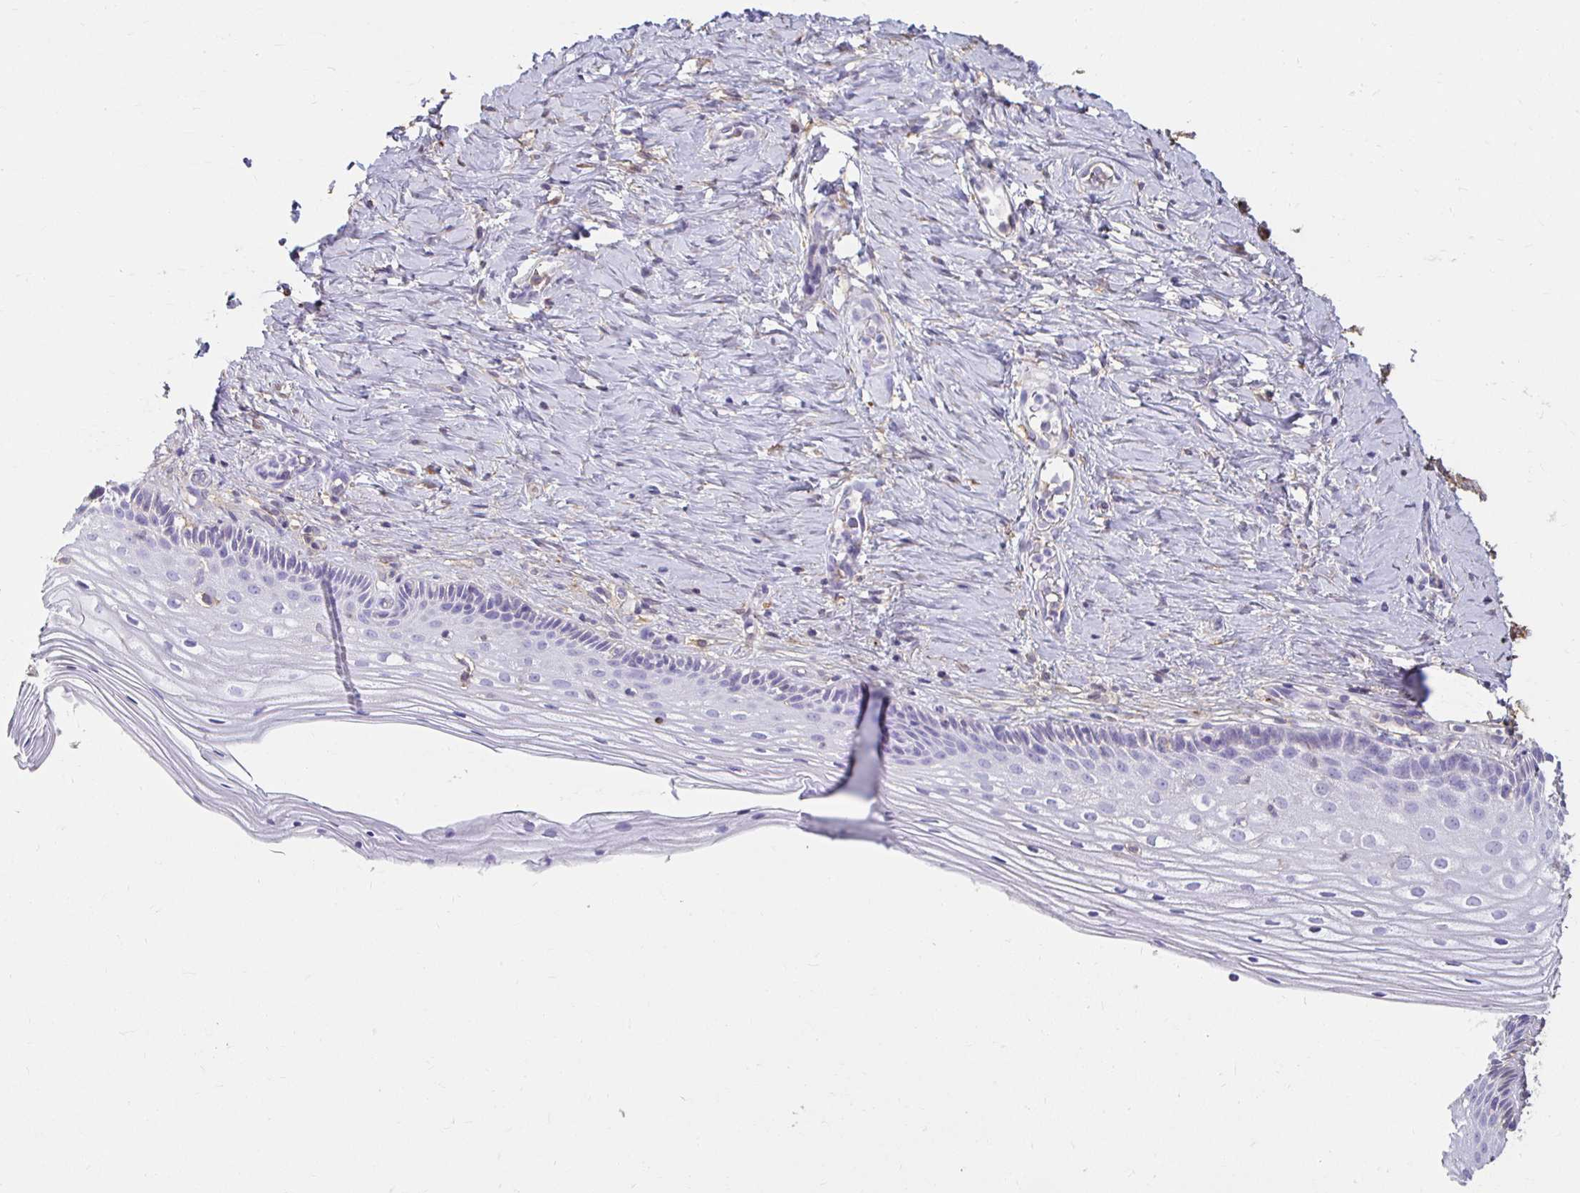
{"staining": {"intensity": "negative", "quantity": "none", "location": "none"}, "tissue": "vagina", "cell_type": "Squamous epithelial cells", "image_type": "normal", "snomed": [{"axis": "morphology", "description": "Normal tissue, NOS"}, {"axis": "topography", "description": "Vagina"}], "caption": "This micrograph is of normal vagina stained with immunohistochemistry (IHC) to label a protein in brown with the nuclei are counter-stained blue. There is no expression in squamous epithelial cells.", "gene": "TAS1R3", "patient": {"sex": "female", "age": 45}}